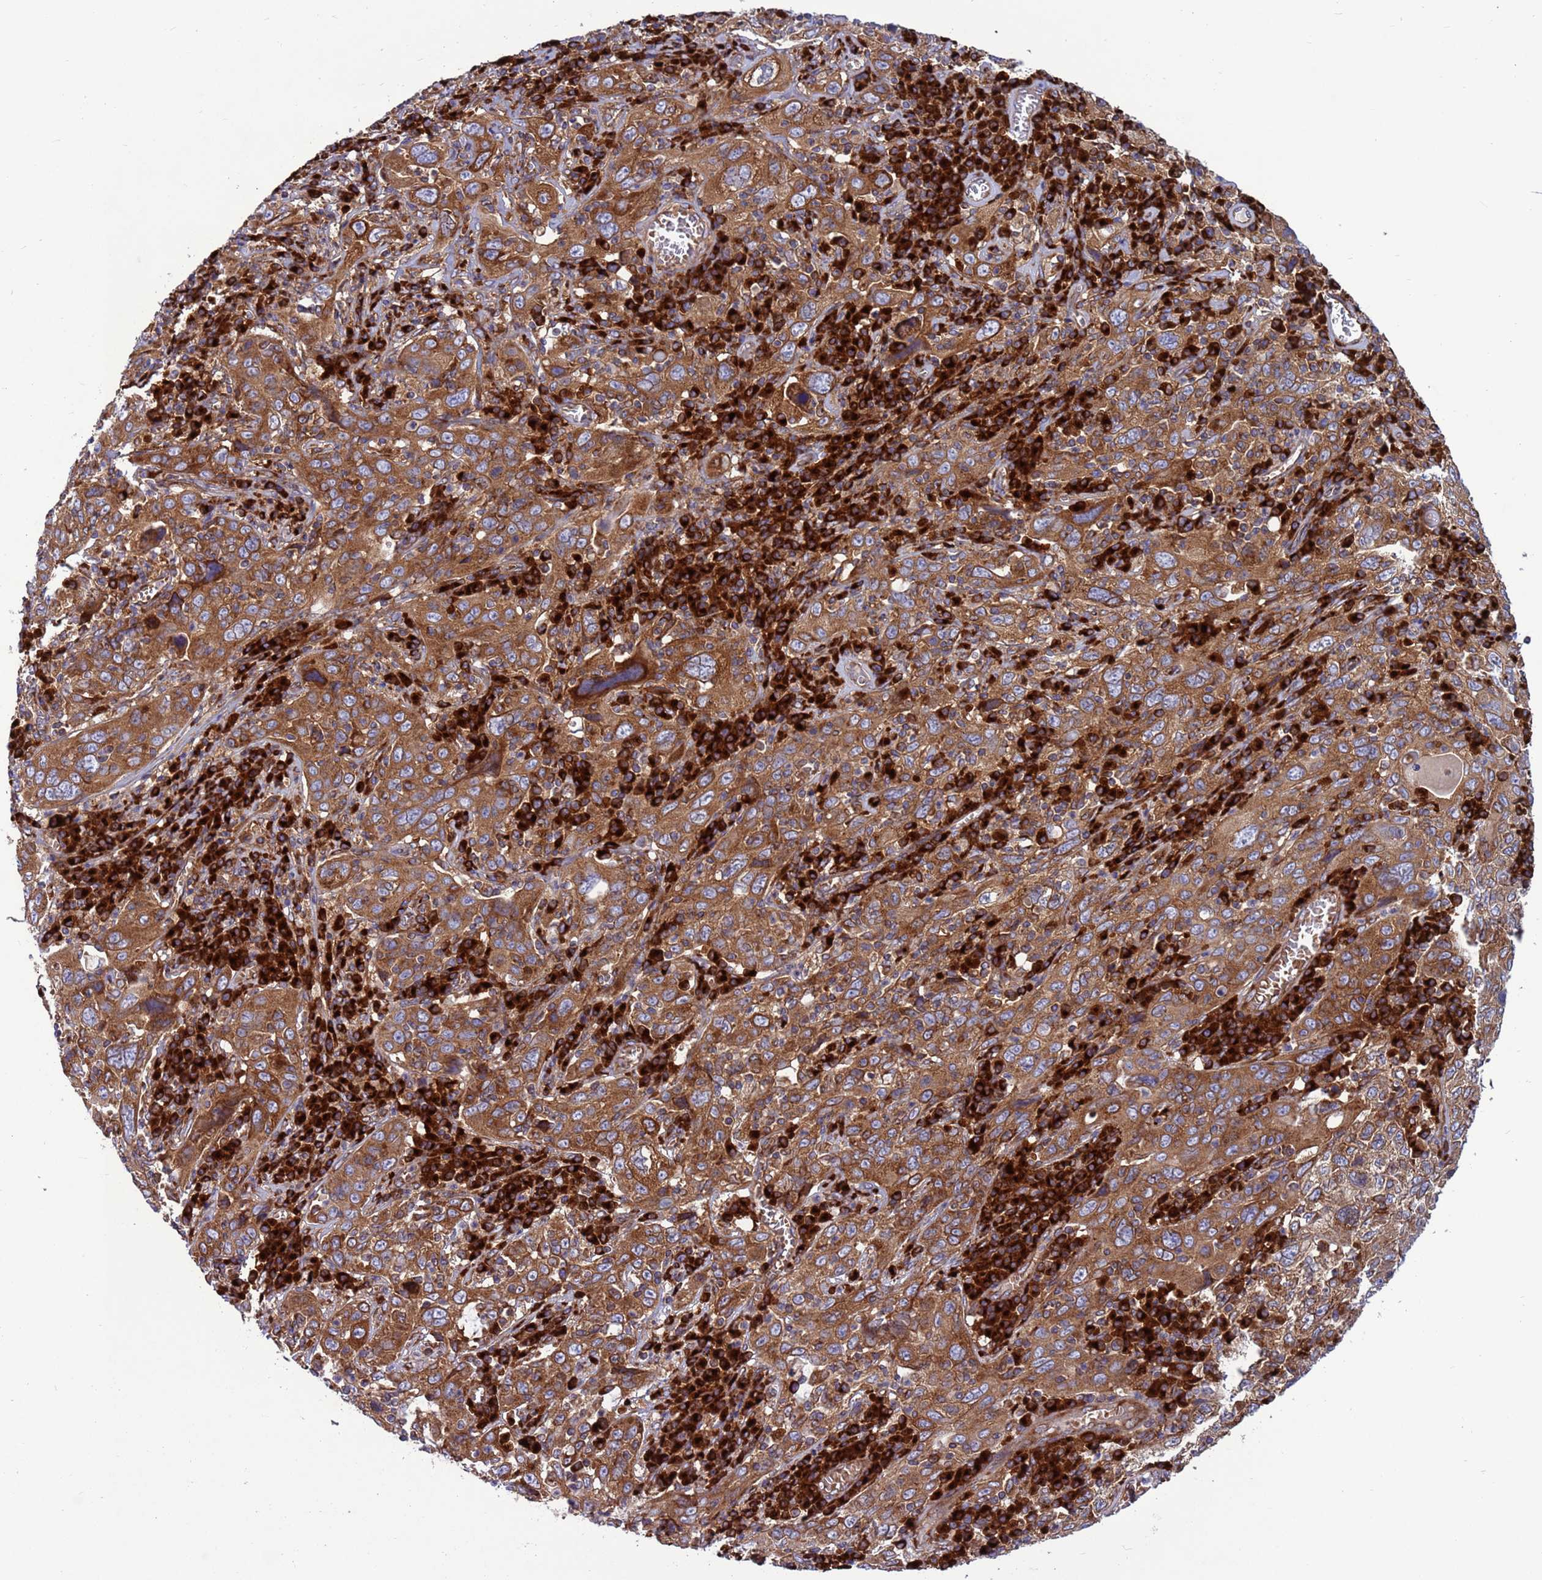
{"staining": {"intensity": "moderate", "quantity": ">75%", "location": "cytoplasmic/membranous"}, "tissue": "cervical cancer", "cell_type": "Tumor cells", "image_type": "cancer", "snomed": [{"axis": "morphology", "description": "Squamous cell carcinoma, NOS"}, {"axis": "topography", "description": "Cervix"}], "caption": "Cervical cancer (squamous cell carcinoma) tissue shows moderate cytoplasmic/membranous staining in approximately >75% of tumor cells, visualized by immunohistochemistry.", "gene": "ZC3HAV1", "patient": {"sex": "female", "age": 46}}